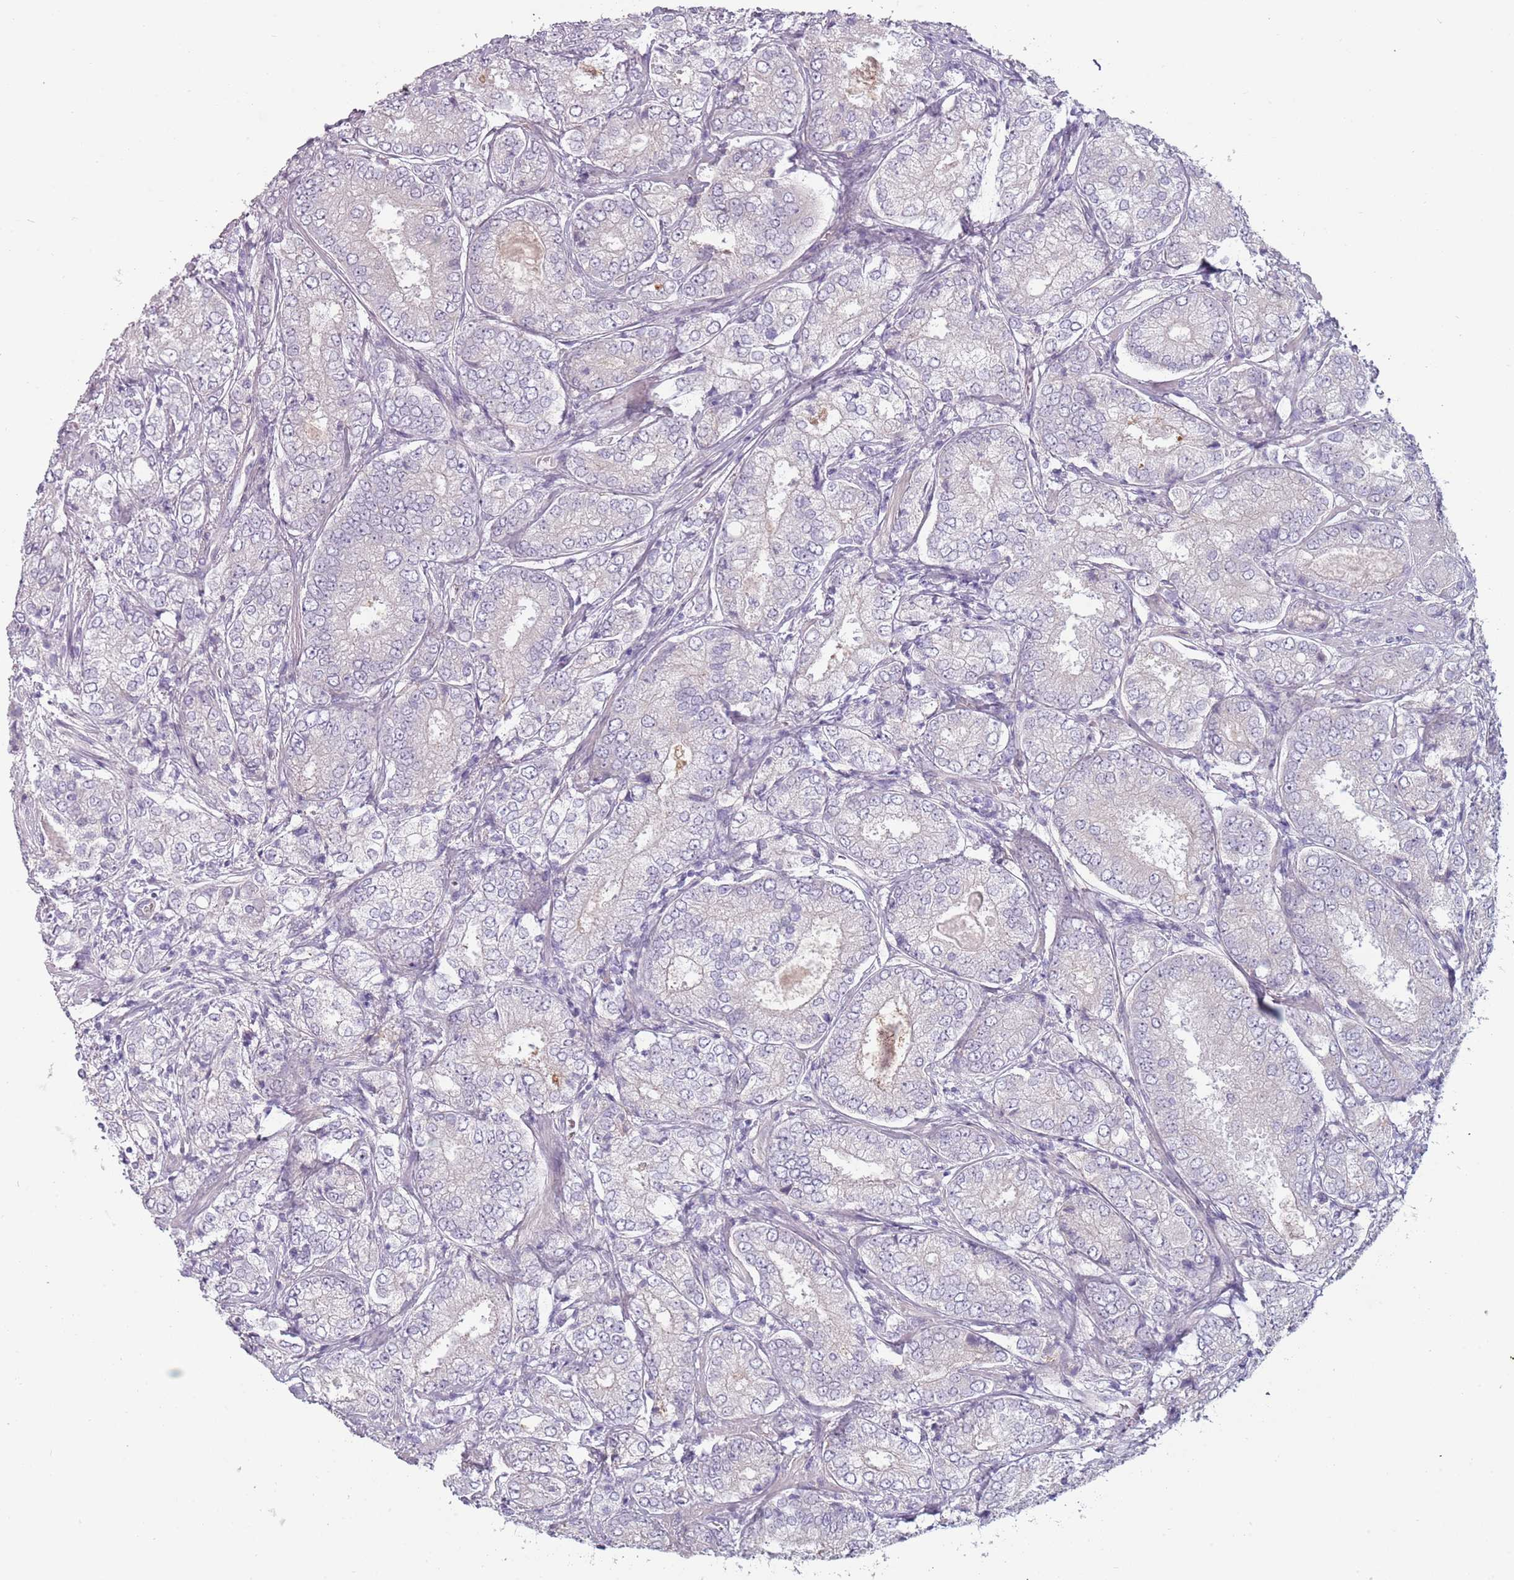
{"staining": {"intensity": "negative", "quantity": "none", "location": "none"}, "tissue": "prostate cancer", "cell_type": "Tumor cells", "image_type": "cancer", "snomed": [{"axis": "morphology", "description": "Adenocarcinoma, High grade"}, {"axis": "topography", "description": "Prostate"}], "caption": "Protein analysis of prostate cancer exhibits no significant staining in tumor cells.", "gene": "RFX2", "patient": {"sex": "male", "age": 63}}